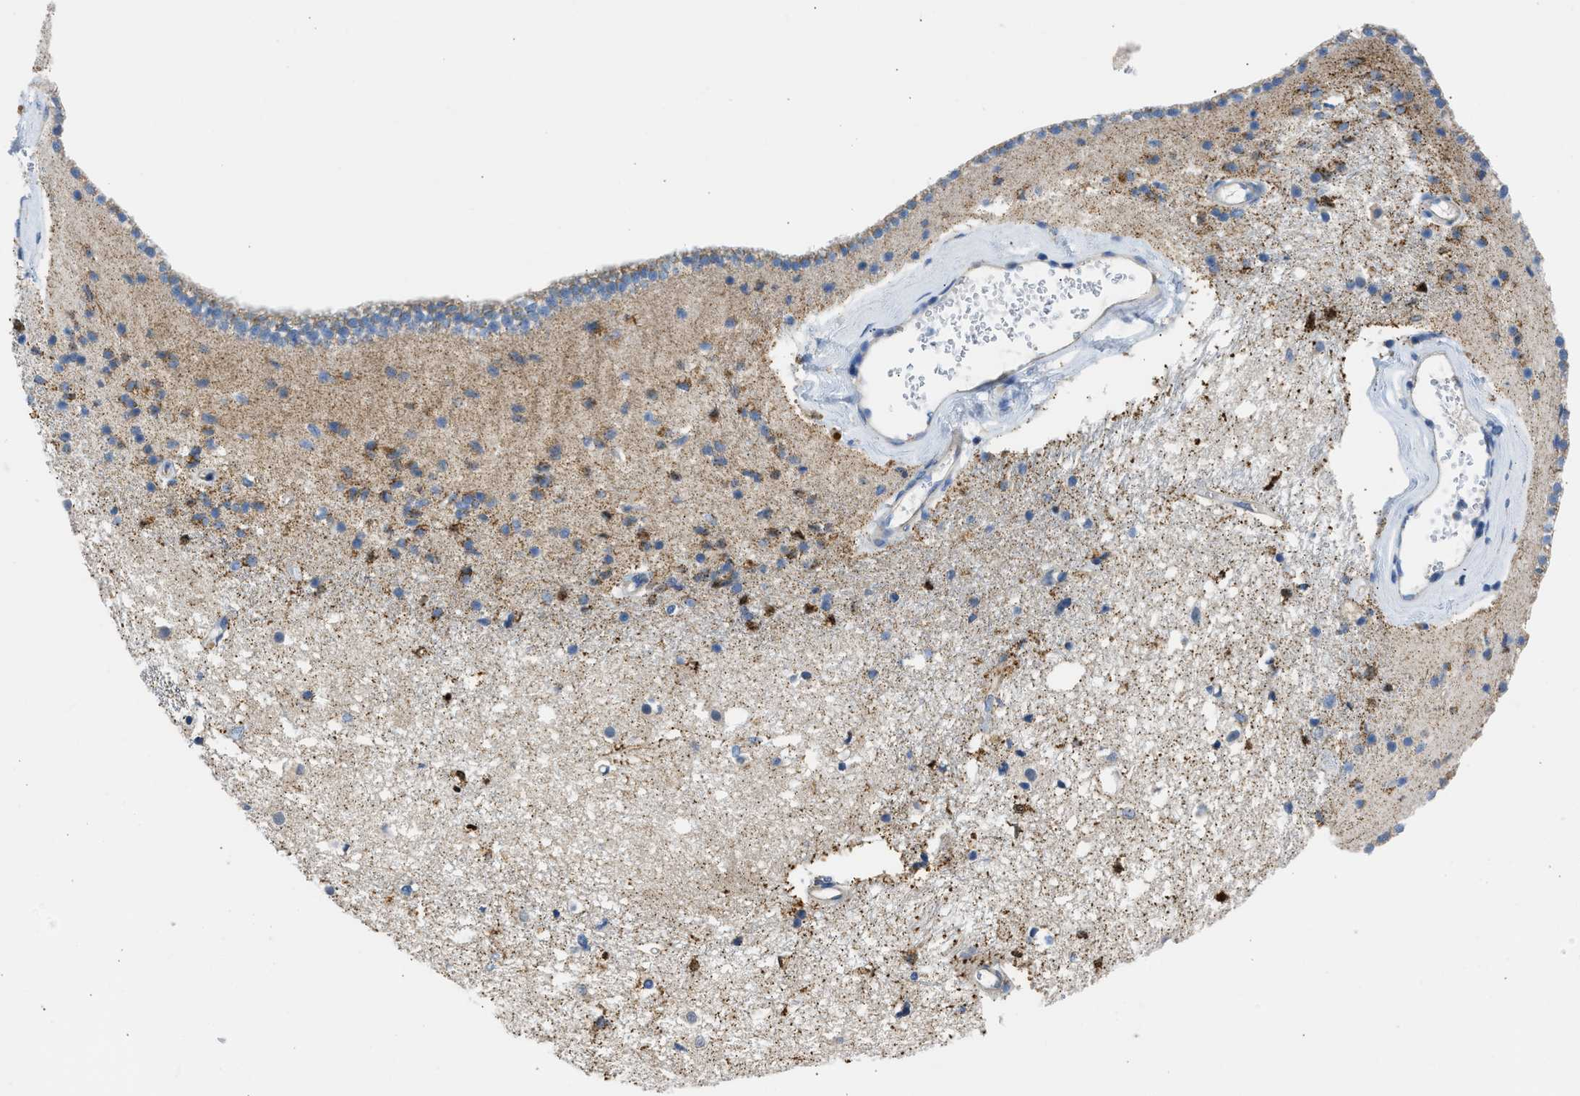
{"staining": {"intensity": "moderate", "quantity": "25%-75%", "location": "cytoplasmic/membranous"}, "tissue": "caudate", "cell_type": "Glial cells", "image_type": "normal", "snomed": [{"axis": "morphology", "description": "Normal tissue, NOS"}, {"axis": "topography", "description": "Lateral ventricle wall"}], "caption": "Caudate stained with DAB immunohistochemistry (IHC) displays medium levels of moderate cytoplasmic/membranous expression in about 25%-75% of glial cells. (Stains: DAB (3,3'-diaminobenzidine) in brown, nuclei in blue, Microscopy: brightfield microscopy at high magnification).", "gene": "CAMKK2", "patient": {"sex": "male", "age": 45}}